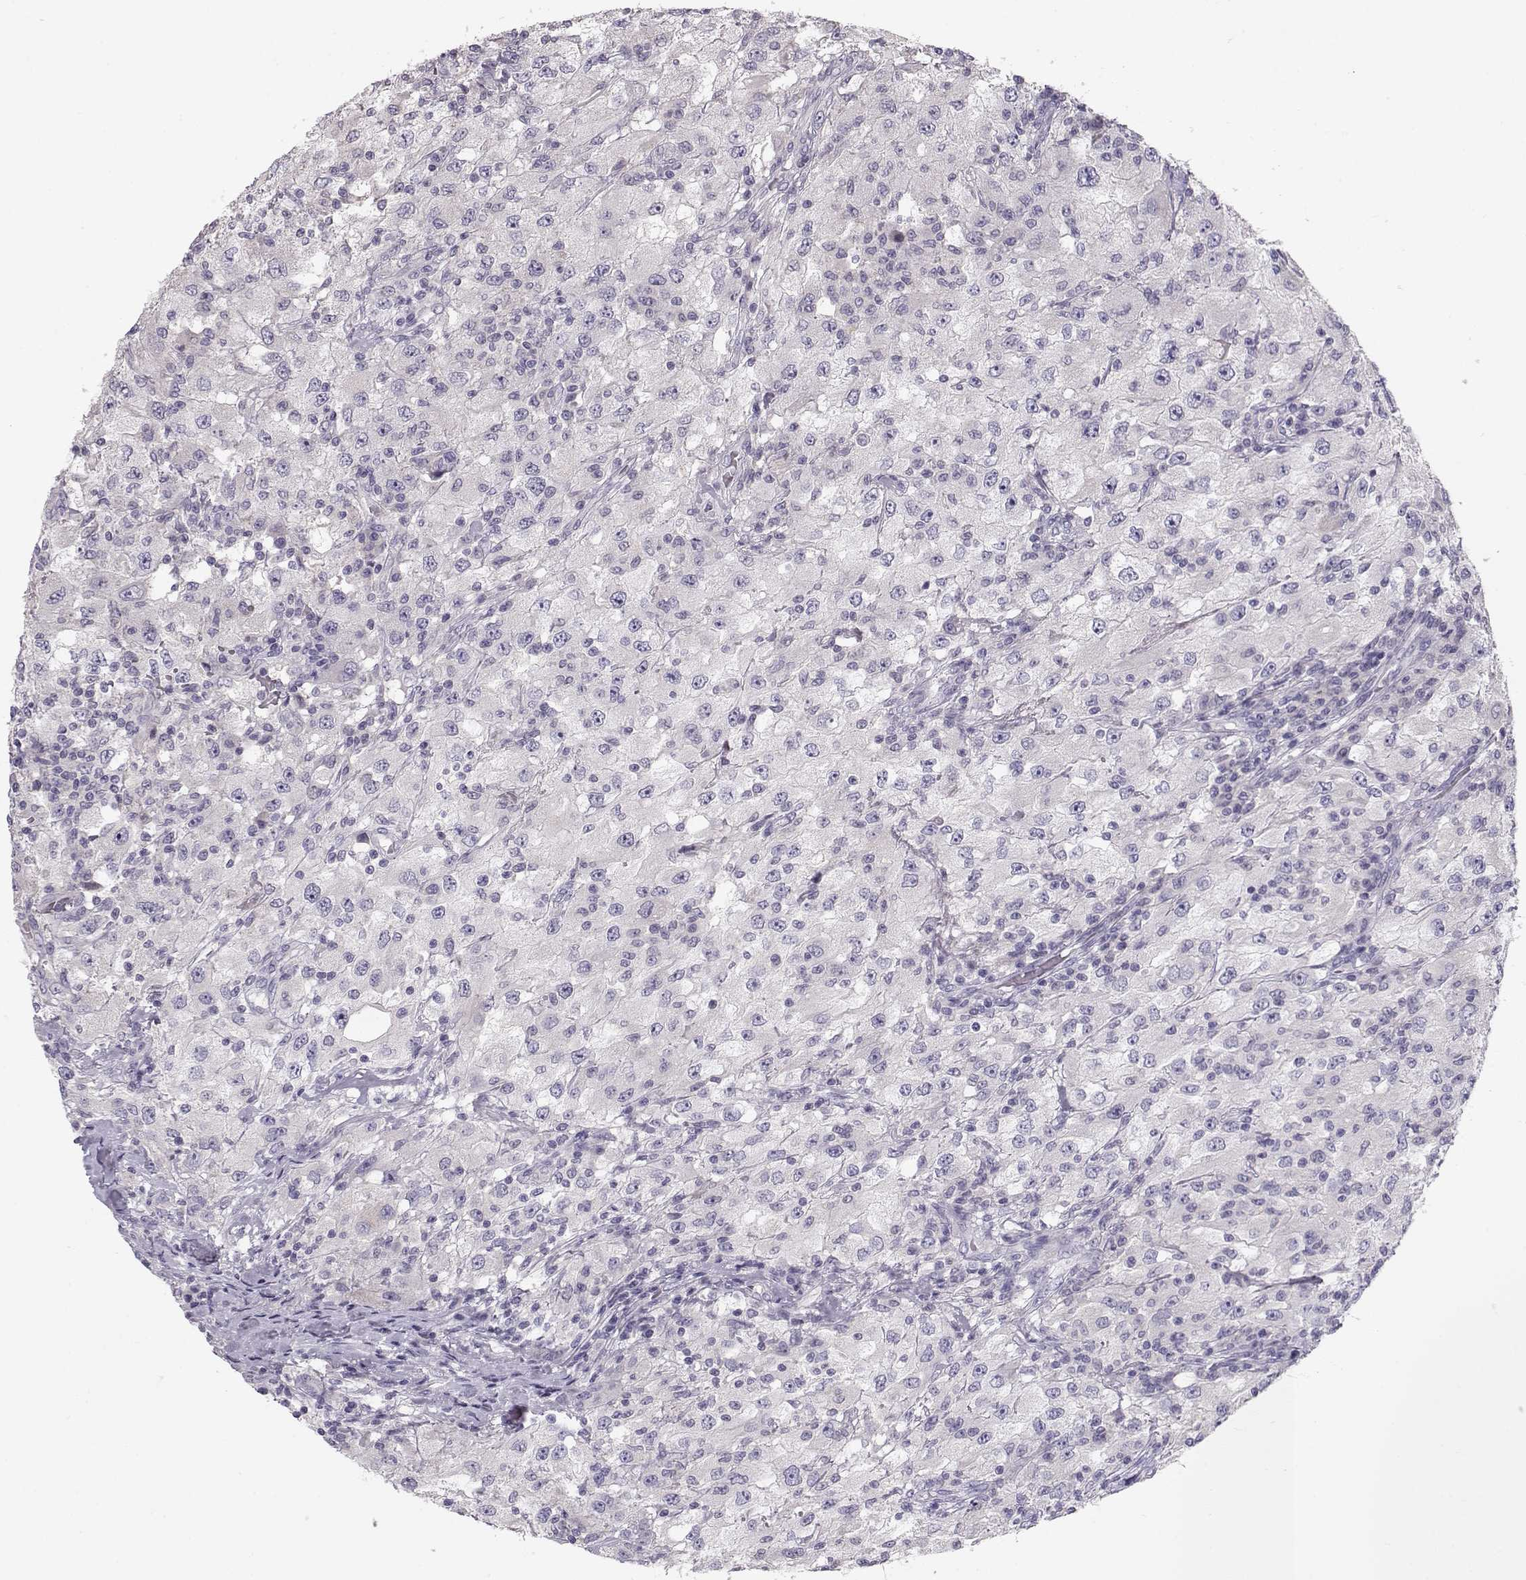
{"staining": {"intensity": "negative", "quantity": "none", "location": "none"}, "tissue": "renal cancer", "cell_type": "Tumor cells", "image_type": "cancer", "snomed": [{"axis": "morphology", "description": "Adenocarcinoma, NOS"}, {"axis": "topography", "description": "Kidney"}], "caption": "The photomicrograph exhibits no staining of tumor cells in renal cancer.", "gene": "GRK1", "patient": {"sex": "female", "age": 67}}